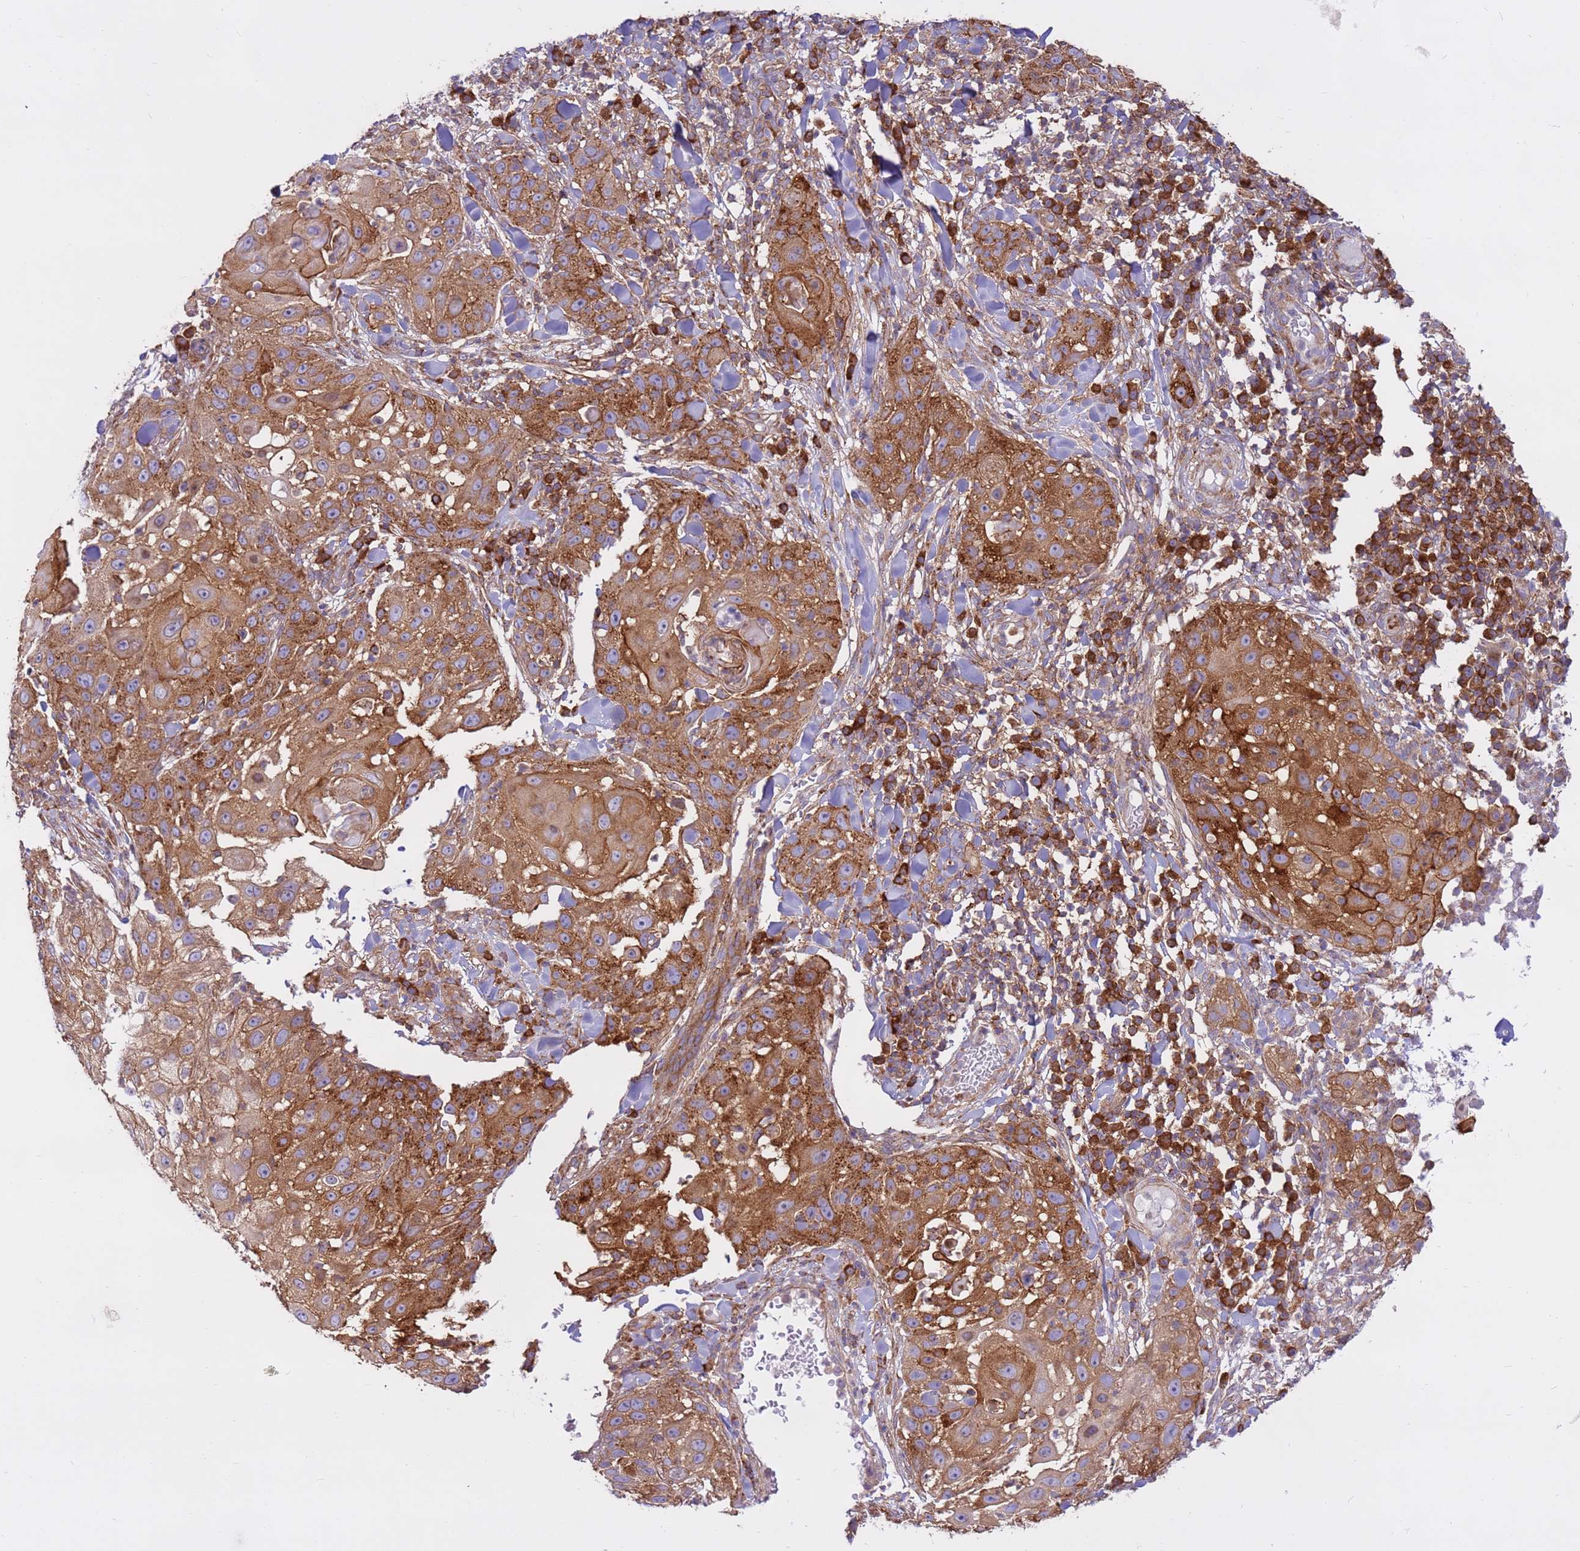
{"staining": {"intensity": "strong", "quantity": ">75%", "location": "cytoplasmic/membranous"}, "tissue": "skin cancer", "cell_type": "Tumor cells", "image_type": "cancer", "snomed": [{"axis": "morphology", "description": "Squamous cell carcinoma, NOS"}, {"axis": "topography", "description": "Skin"}], "caption": "Protein staining reveals strong cytoplasmic/membranous positivity in about >75% of tumor cells in skin cancer (squamous cell carcinoma).", "gene": "DDX19B", "patient": {"sex": "female", "age": 44}}